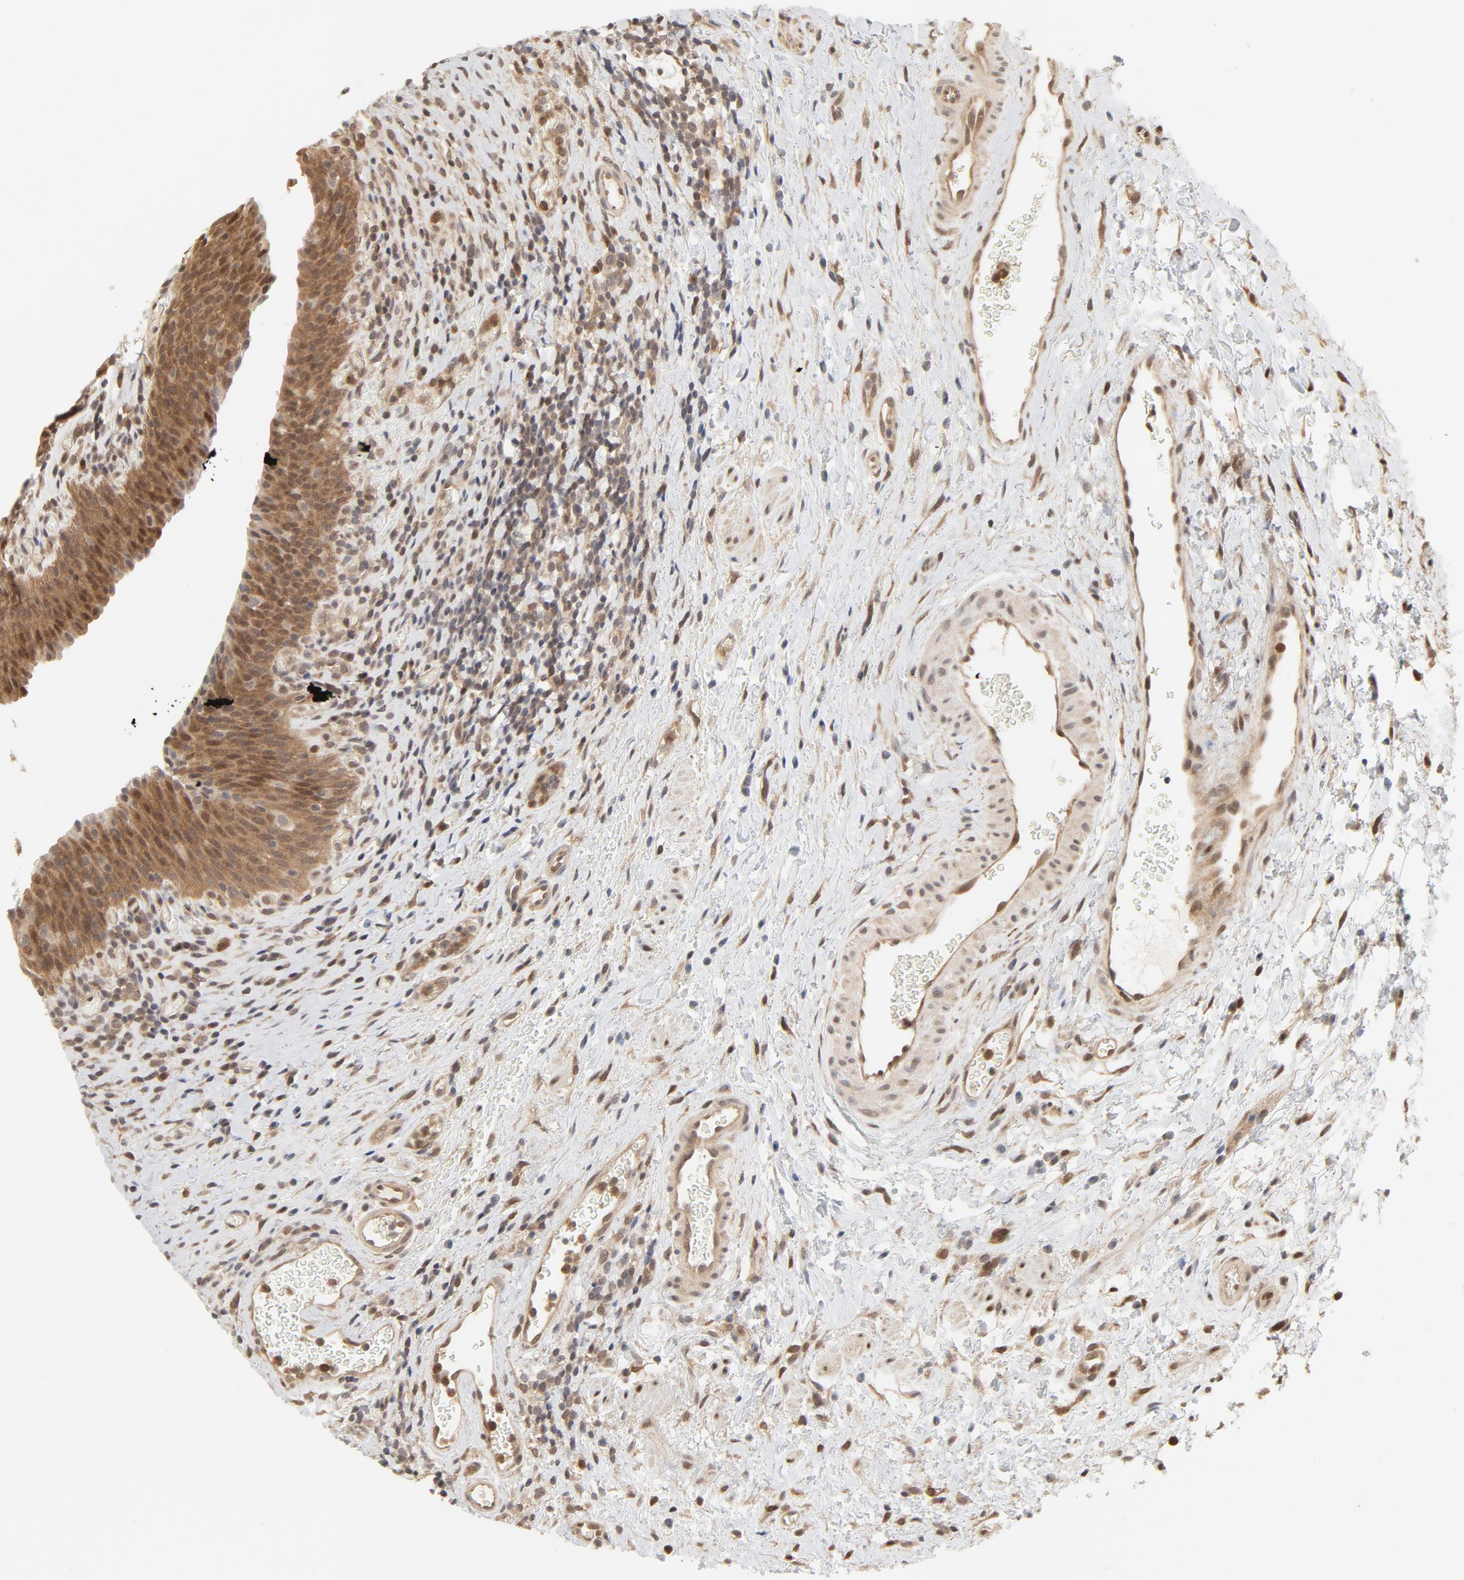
{"staining": {"intensity": "moderate", "quantity": ">75%", "location": "cytoplasmic/membranous,nuclear"}, "tissue": "urinary bladder", "cell_type": "Urothelial cells", "image_type": "normal", "snomed": [{"axis": "morphology", "description": "Normal tissue, NOS"}, {"axis": "morphology", "description": "Urothelial carcinoma, High grade"}, {"axis": "topography", "description": "Urinary bladder"}], "caption": "About >75% of urothelial cells in normal urinary bladder demonstrate moderate cytoplasmic/membranous,nuclear protein positivity as visualized by brown immunohistochemical staining.", "gene": "NEDD8", "patient": {"sex": "male", "age": 51}}